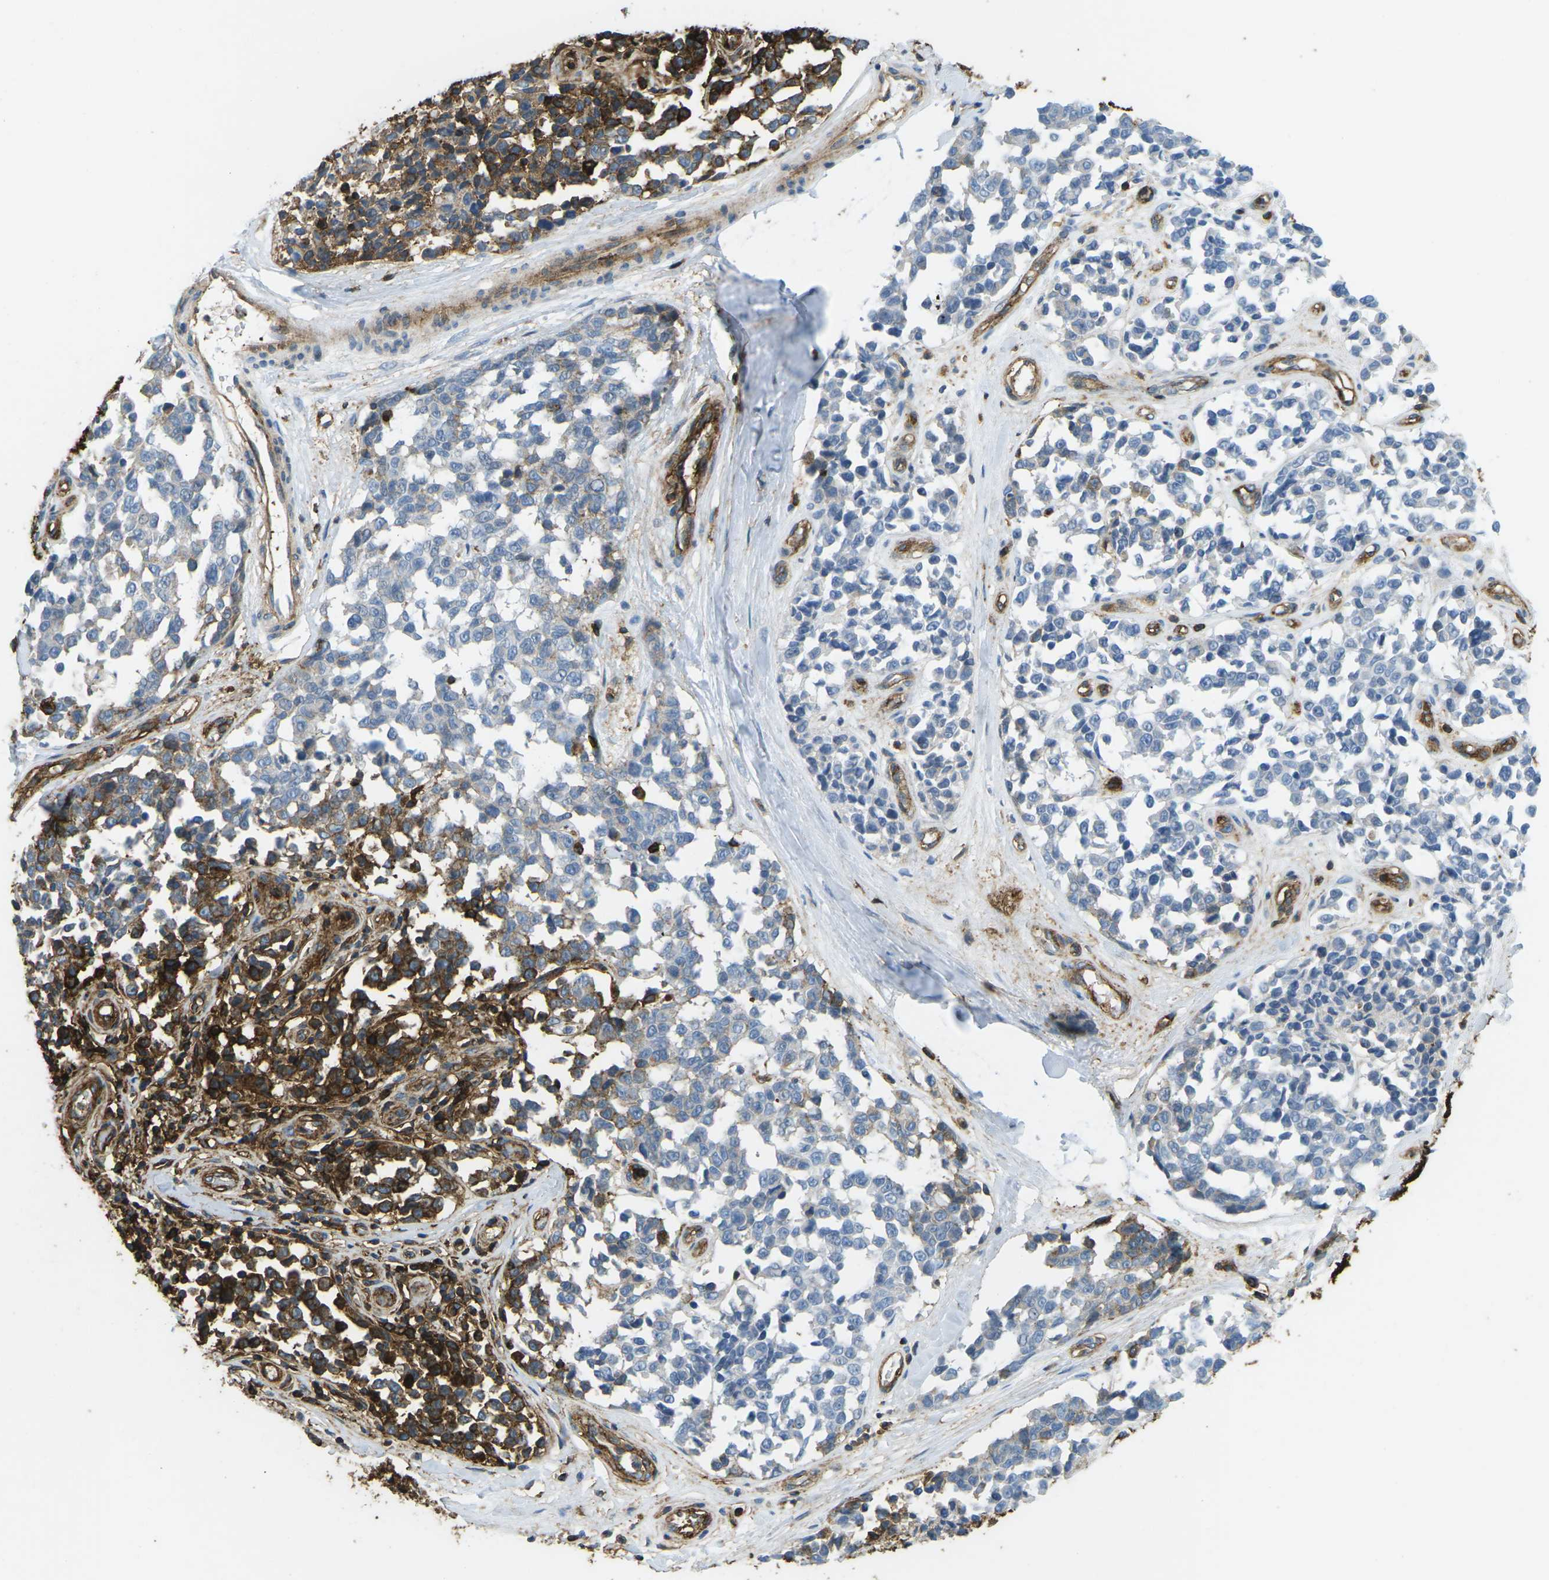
{"staining": {"intensity": "strong", "quantity": "25%-75%", "location": "cytoplasmic/membranous"}, "tissue": "melanoma", "cell_type": "Tumor cells", "image_type": "cancer", "snomed": [{"axis": "morphology", "description": "Malignant melanoma, NOS"}, {"axis": "topography", "description": "Skin"}], "caption": "Immunohistochemistry (IHC) staining of melanoma, which shows high levels of strong cytoplasmic/membranous expression in about 25%-75% of tumor cells indicating strong cytoplasmic/membranous protein expression. The staining was performed using DAB (brown) for protein detection and nuclei were counterstained in hematoxylin (blue).", "gene": "HLA-B", "patient": {"sex": "female", "age": 64}}